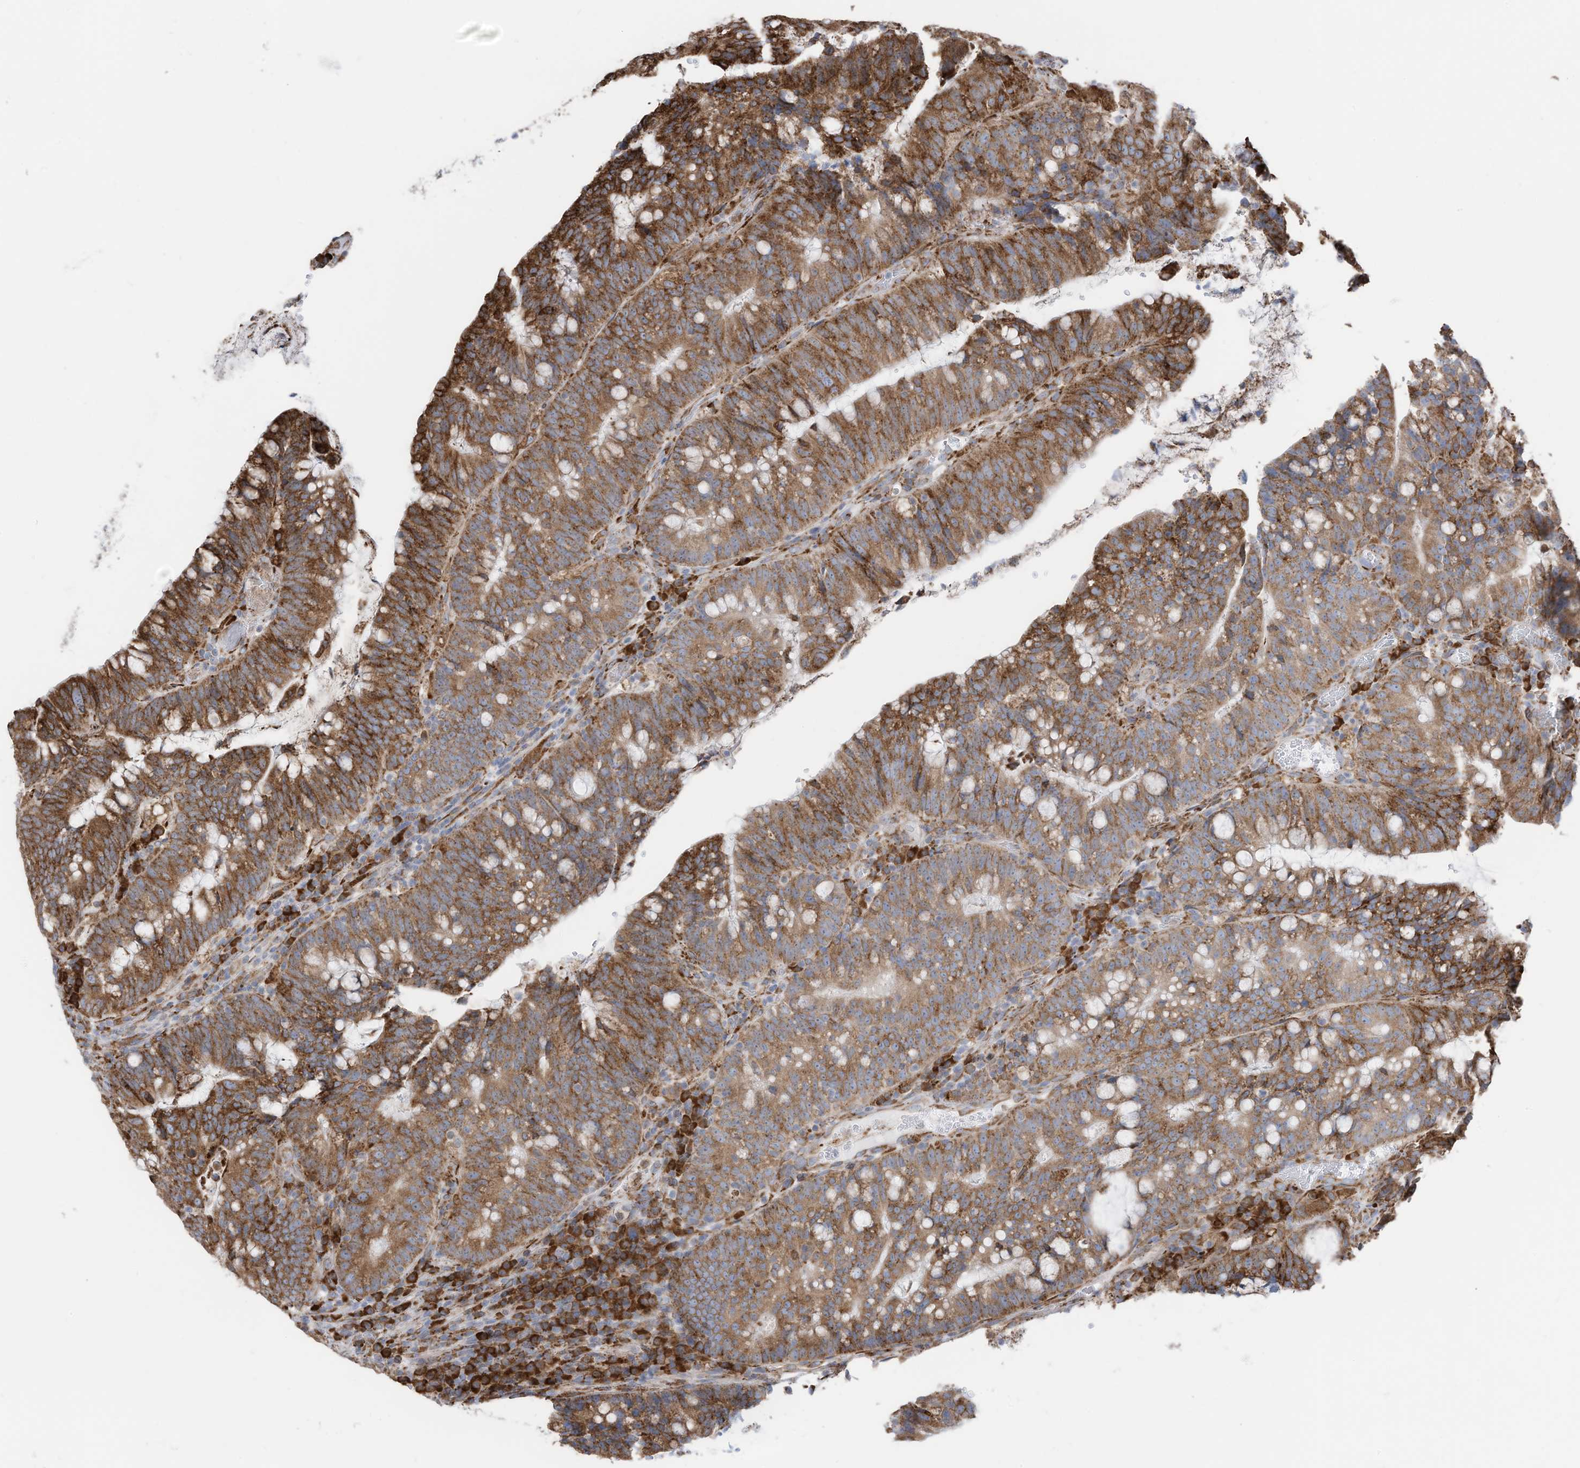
{"staining": {"intensity": "moderate", "quantity": ">75%", "location": "cytoplasmic/membranous"}, "tissue": "colorectal cancer", "cell_type": "Tumor cells", "image_type": "cancer", "snomed": [{"axis": "morphology", "description": "Adenocarcinoma, NOS"}, {"axis": "topography", "description": "Colon"}], "caption": "Immunohistochemistry photomicrograph of human colorectal cancer (adenocarcinoma) stained for a protein (brown), which displays medium levels of moderate cytoplasmic/membranous staining in about >75% of tumor cells.", "gene": "ZNF354C", "patient": {"sex": "female", "age": 66}}